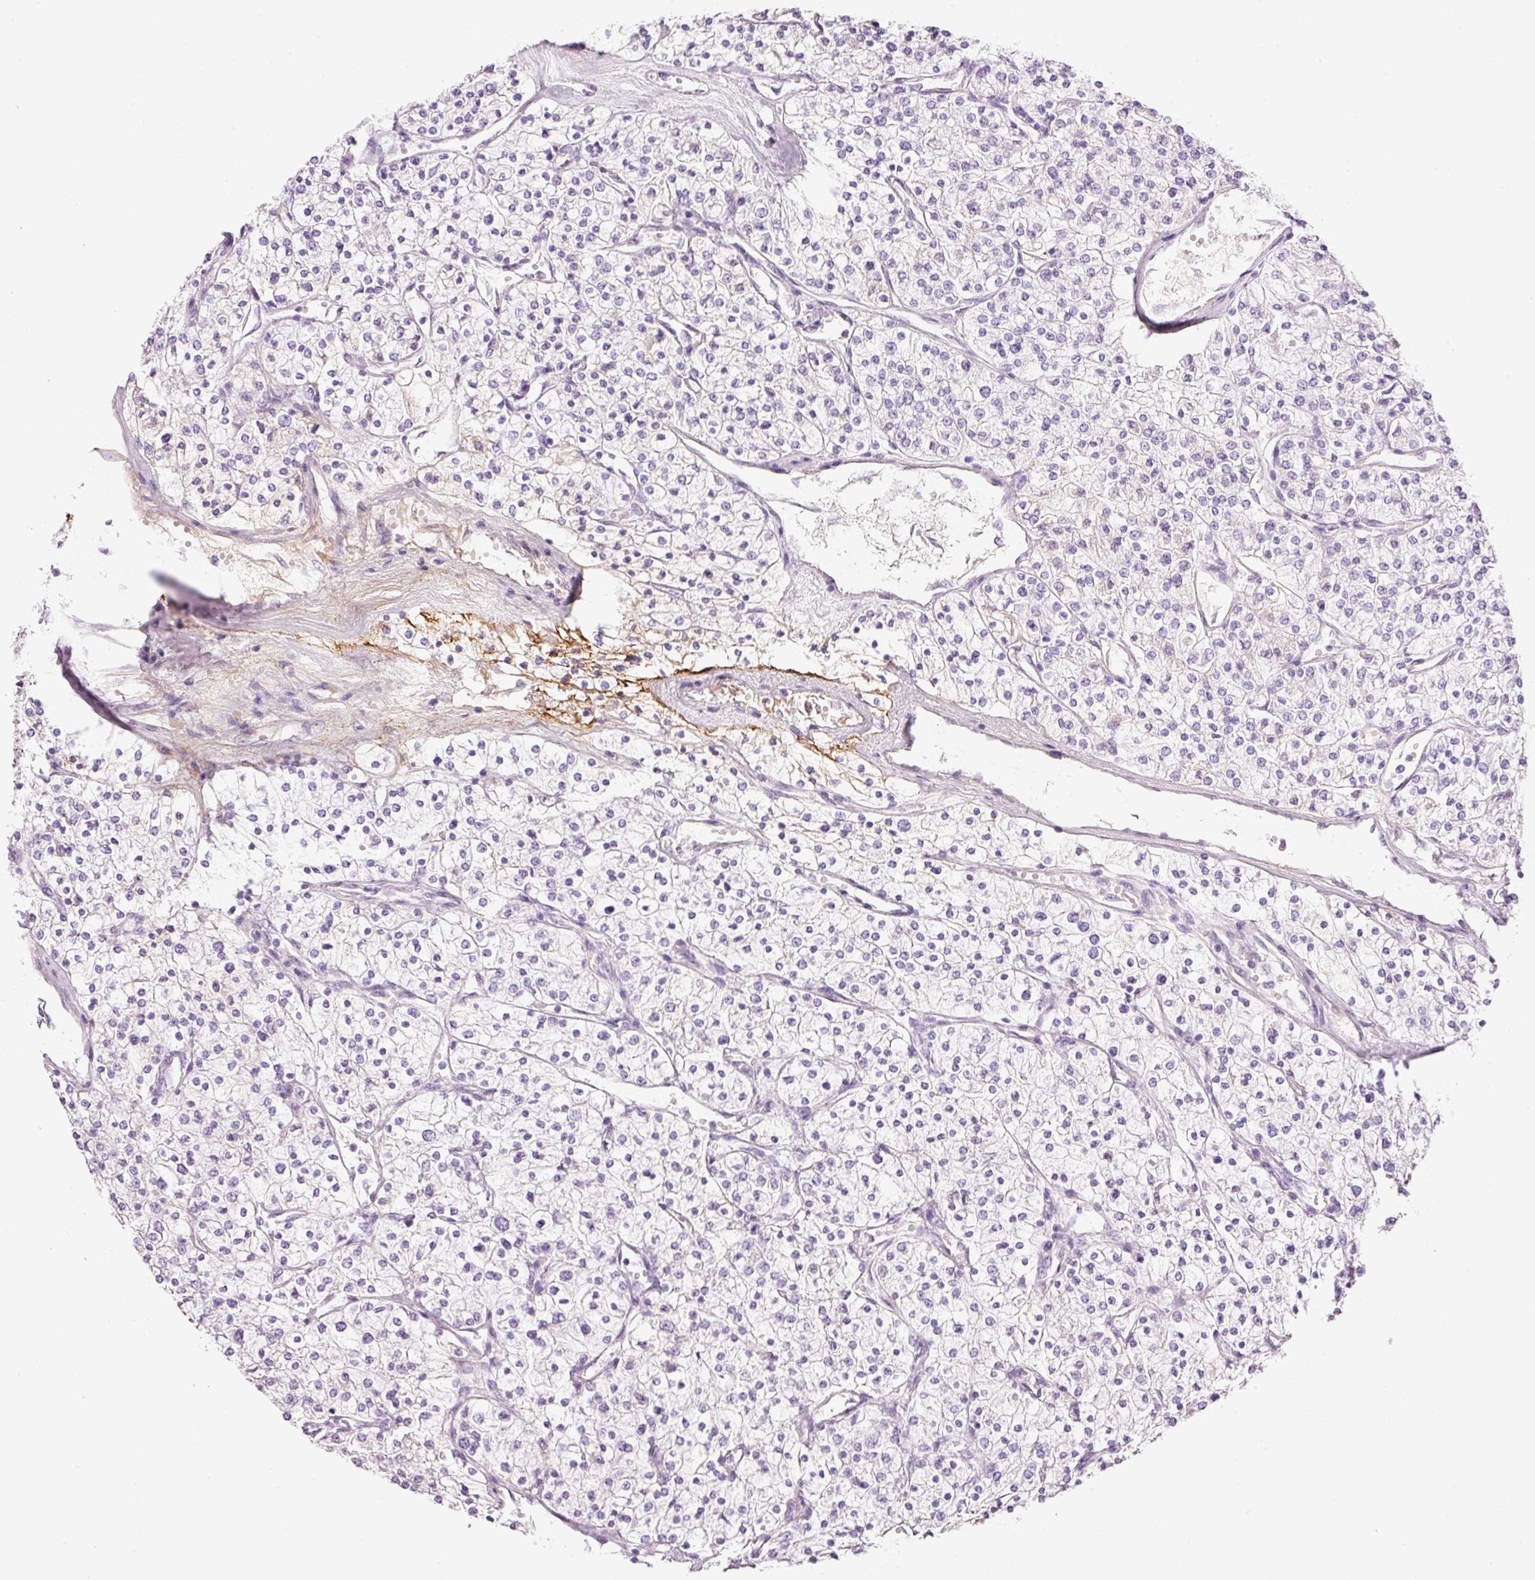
{"staining": {"intensity": "negative", "quantity": "none", "location": "none"}, "tissue": "renal cancer", "cell_type": "Tumor cells", "image_type": "cancer", "snomed": [{"axis": "morphology", "description": "Adenocarcinoma, NOS"}, {"axis": "topography", "description": "Kidney"}], "caption": "Immunohistochemistry of adenocarcinoma (renal) reveals no positivity in tumor cells.", "gene": "MFAP4", "patient": {"sex": "male", "age": 80}}